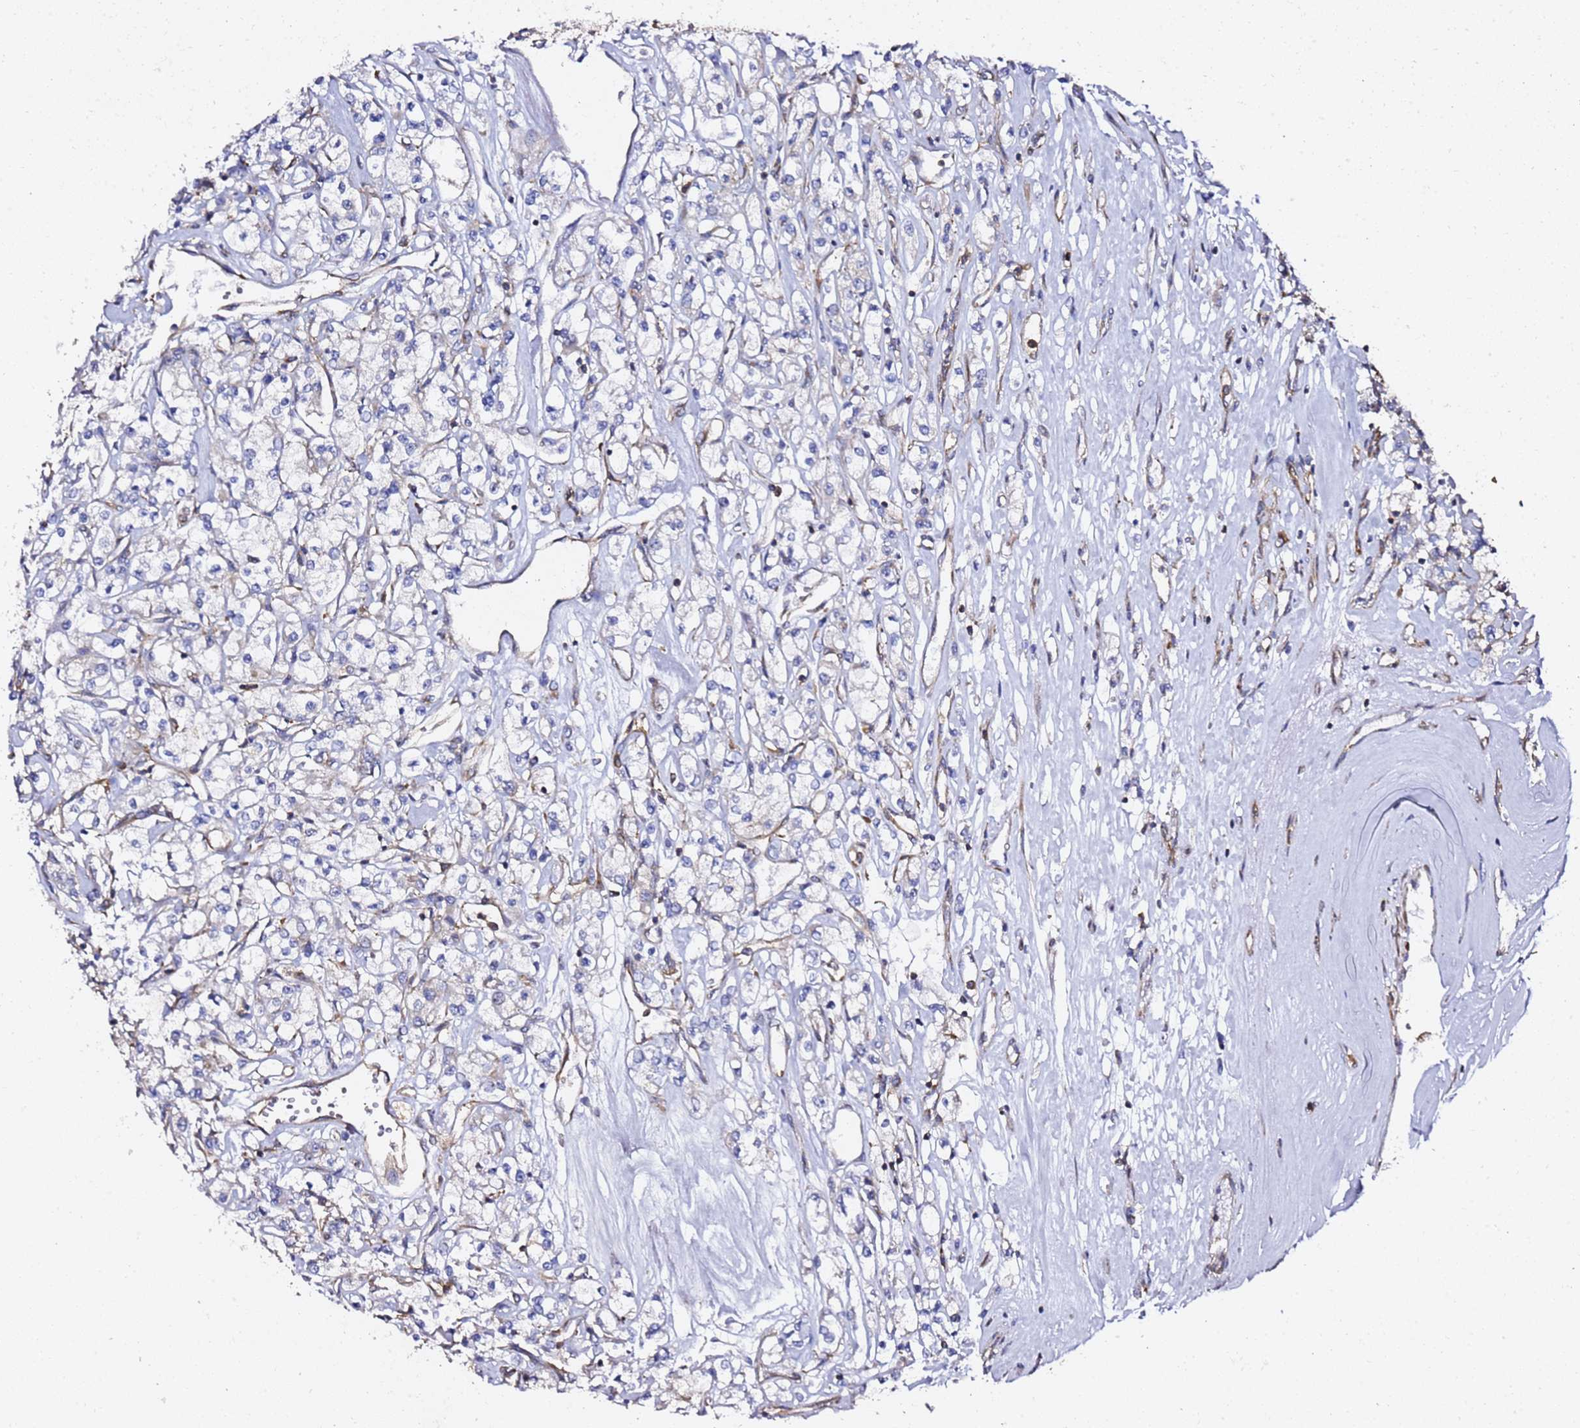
{"staining": {"intensity": "negative", "quantity": "none", "location": "none"}, "tissue": "renal cancer", "cell_type": "Tumor cells", "image_type": "cancer", "snomed": [{"axis": "morphology", "description": "Adenocarcinoma, NOS"}, {"axis": "topography", "description": "Kidney"}], "caption": "The micrograph reveals no significant staining in tumor cells of renal cancer (adenocarcinoma). Brightfield microscopy of immunohistochemistry (IHC) stained with DAB (3,3'-diaminobenzidine) (brown) and hematoxylin (blue), captured at high magnification.", "gene": "TPST1", "patient": {"sex": "female", "age": 59}}